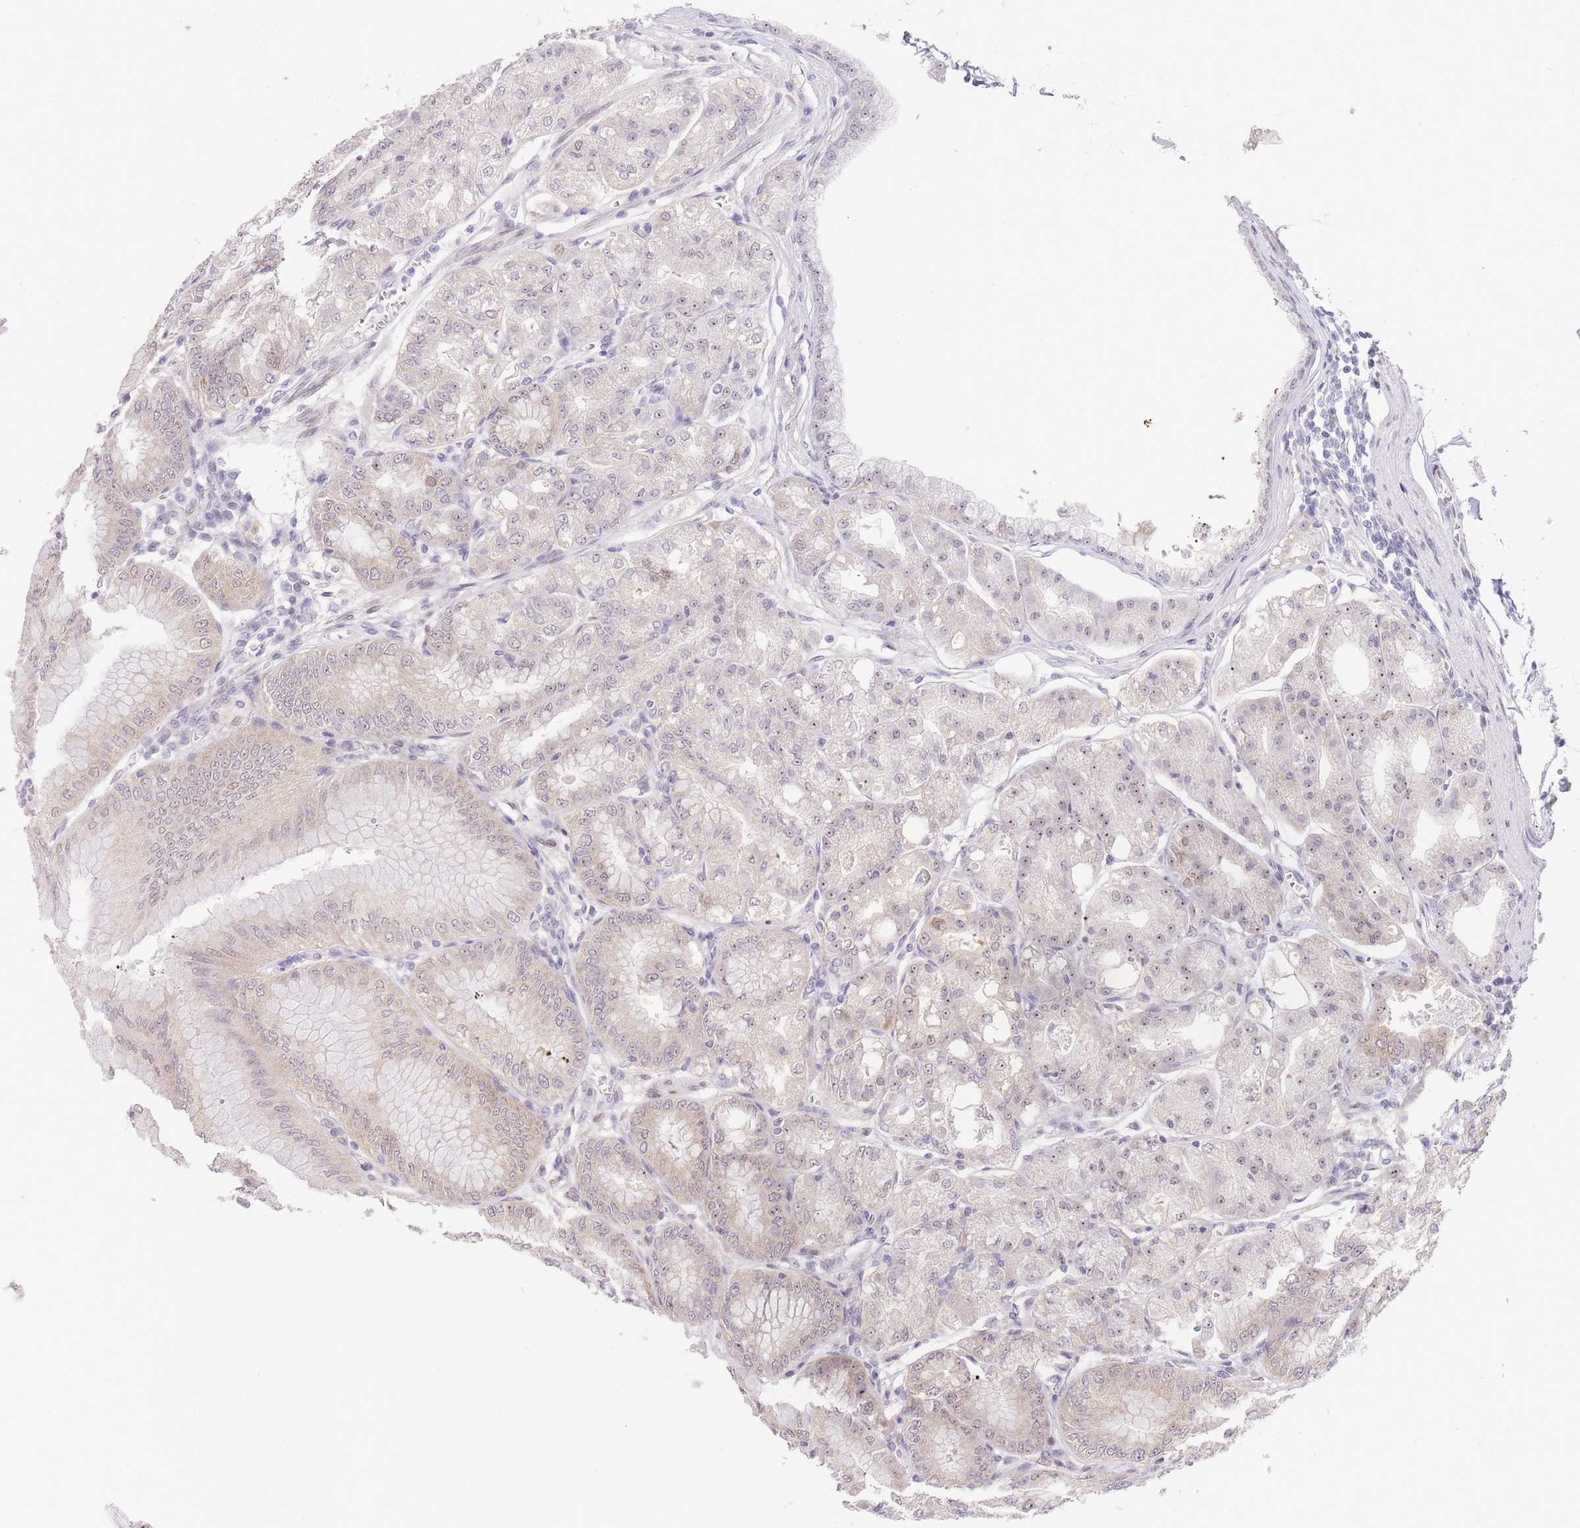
{"staining": {"intensity": "moderate", "quantity": "25%-75%", "location": "cytoplasmic/membranous"}, "tissue": "stomach", "cell_type": "Glandular cells", "image_type": "normal", "snomed": [{"axis": "morphology", "description": "Normal tissue, NOS"}, {"axis": "topography", "description": "Stomach, lower"}], "caption": "An immunohistochemistry photomicrograph of benign tissue is shown. Protein staining in brown labels moderate cytoplasmic/membranous positivity in stomach within glandular cells. (DAB (3,3'-diaminobenzidine) IHC, brown staining for protein, blue staining for nuclei).", "gene": "STK39", "patient": {"sex": "male", "age": 71}}